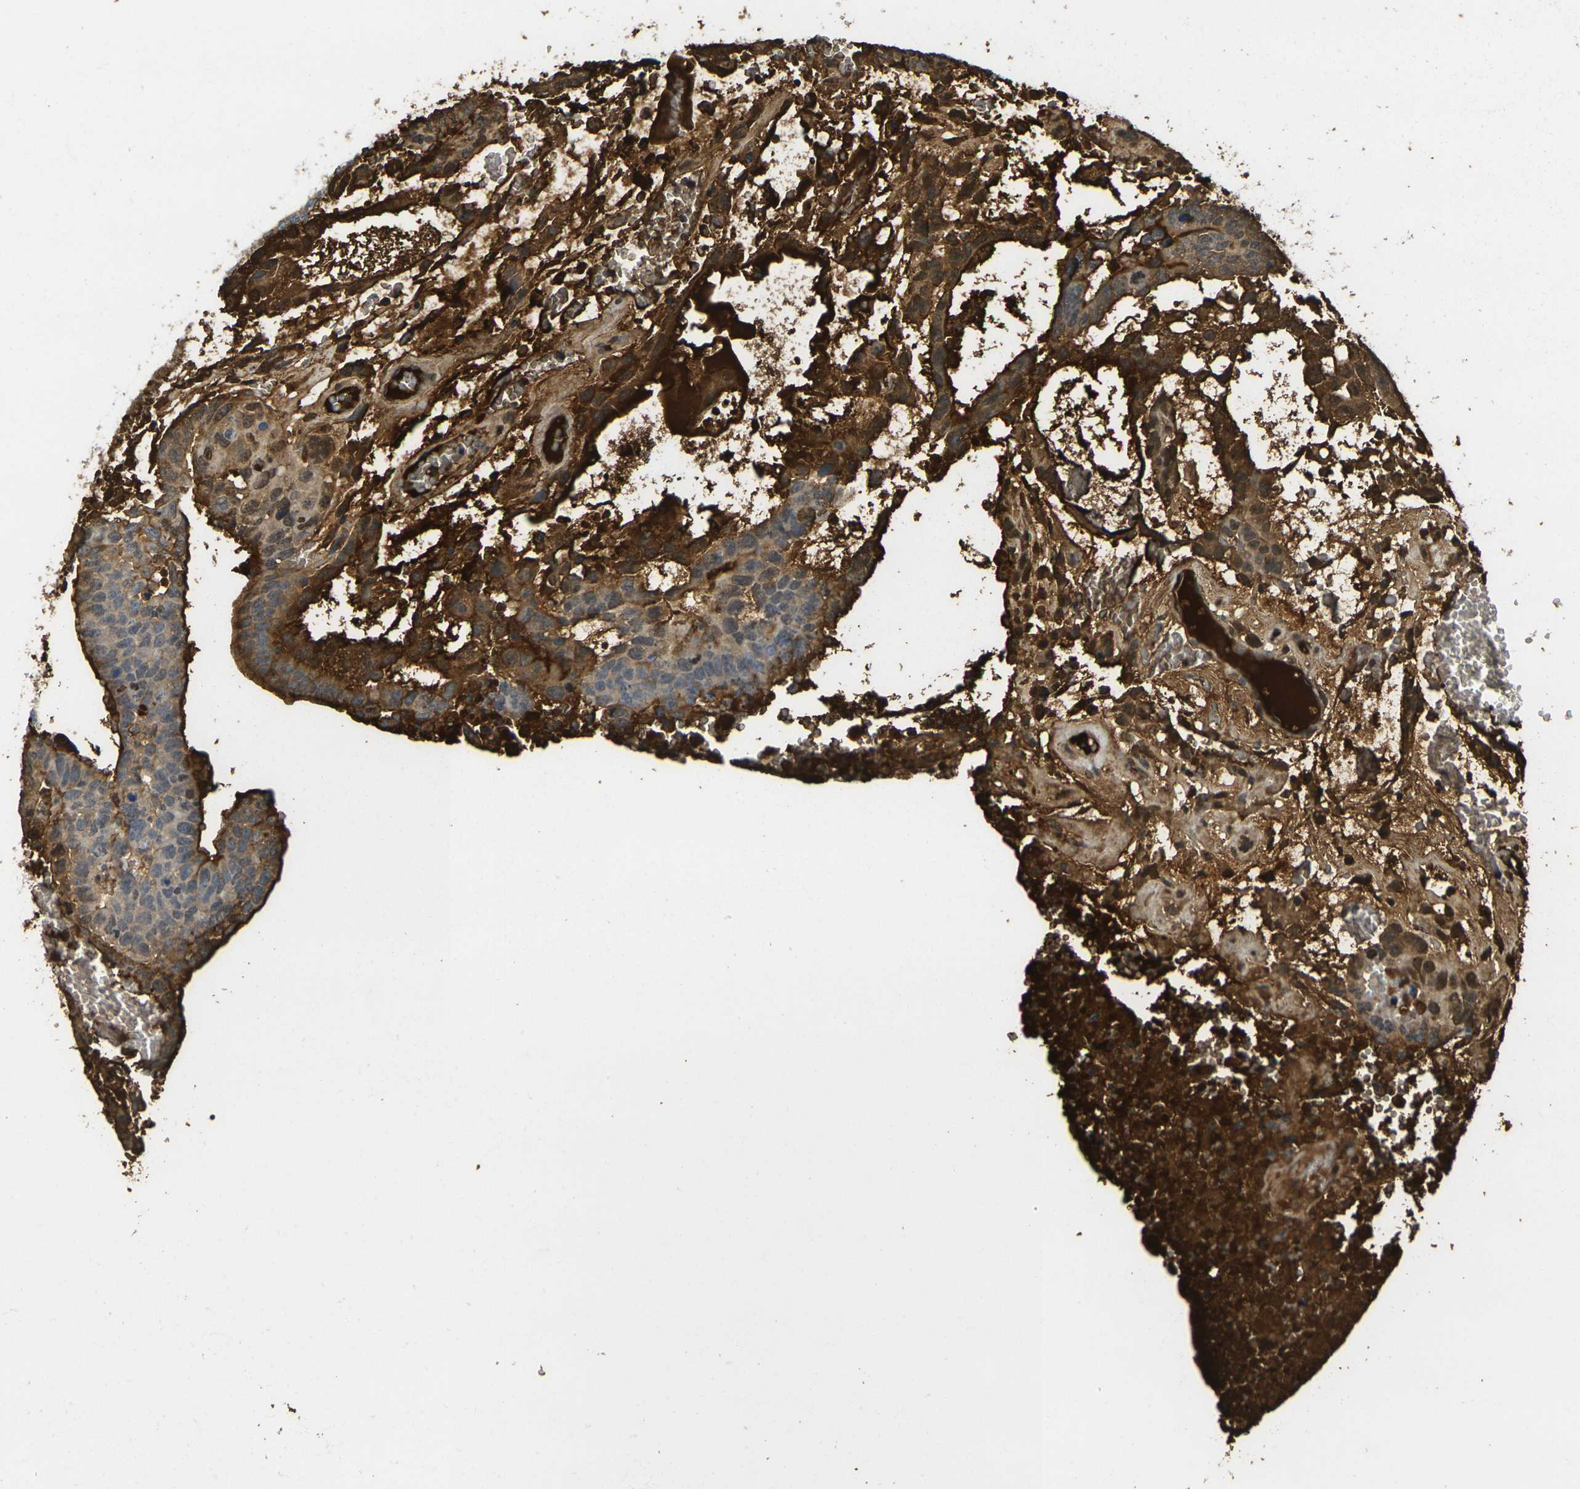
{"staining": {"intensity": "moderate", "quantity": ">75%", "location": "cytoplasmic/membranous"}, "tissue": "testis cancer", "cell_type": "Tumor cells", "image_type": "cancer", "snomed": [{"axis": "morphology", "description": "Seminoma, NOS"}, {"axis": "morphology", "description": "Carcinoma, Embryonal, NOS"}, {"axis": "topography", "description": "Testis"}], "caption": "Tumor cells demonstrate moderate cytoplasmic/membranous expression in about >75% of cells in embryonal carcinoma (testis). (DAB (3,3'-diaminobenzidine) IHC, brown staining for protein, blue staining for nuclei).", "gene": "PLCD1", "patient": {"sex": "male", "age": 52}}